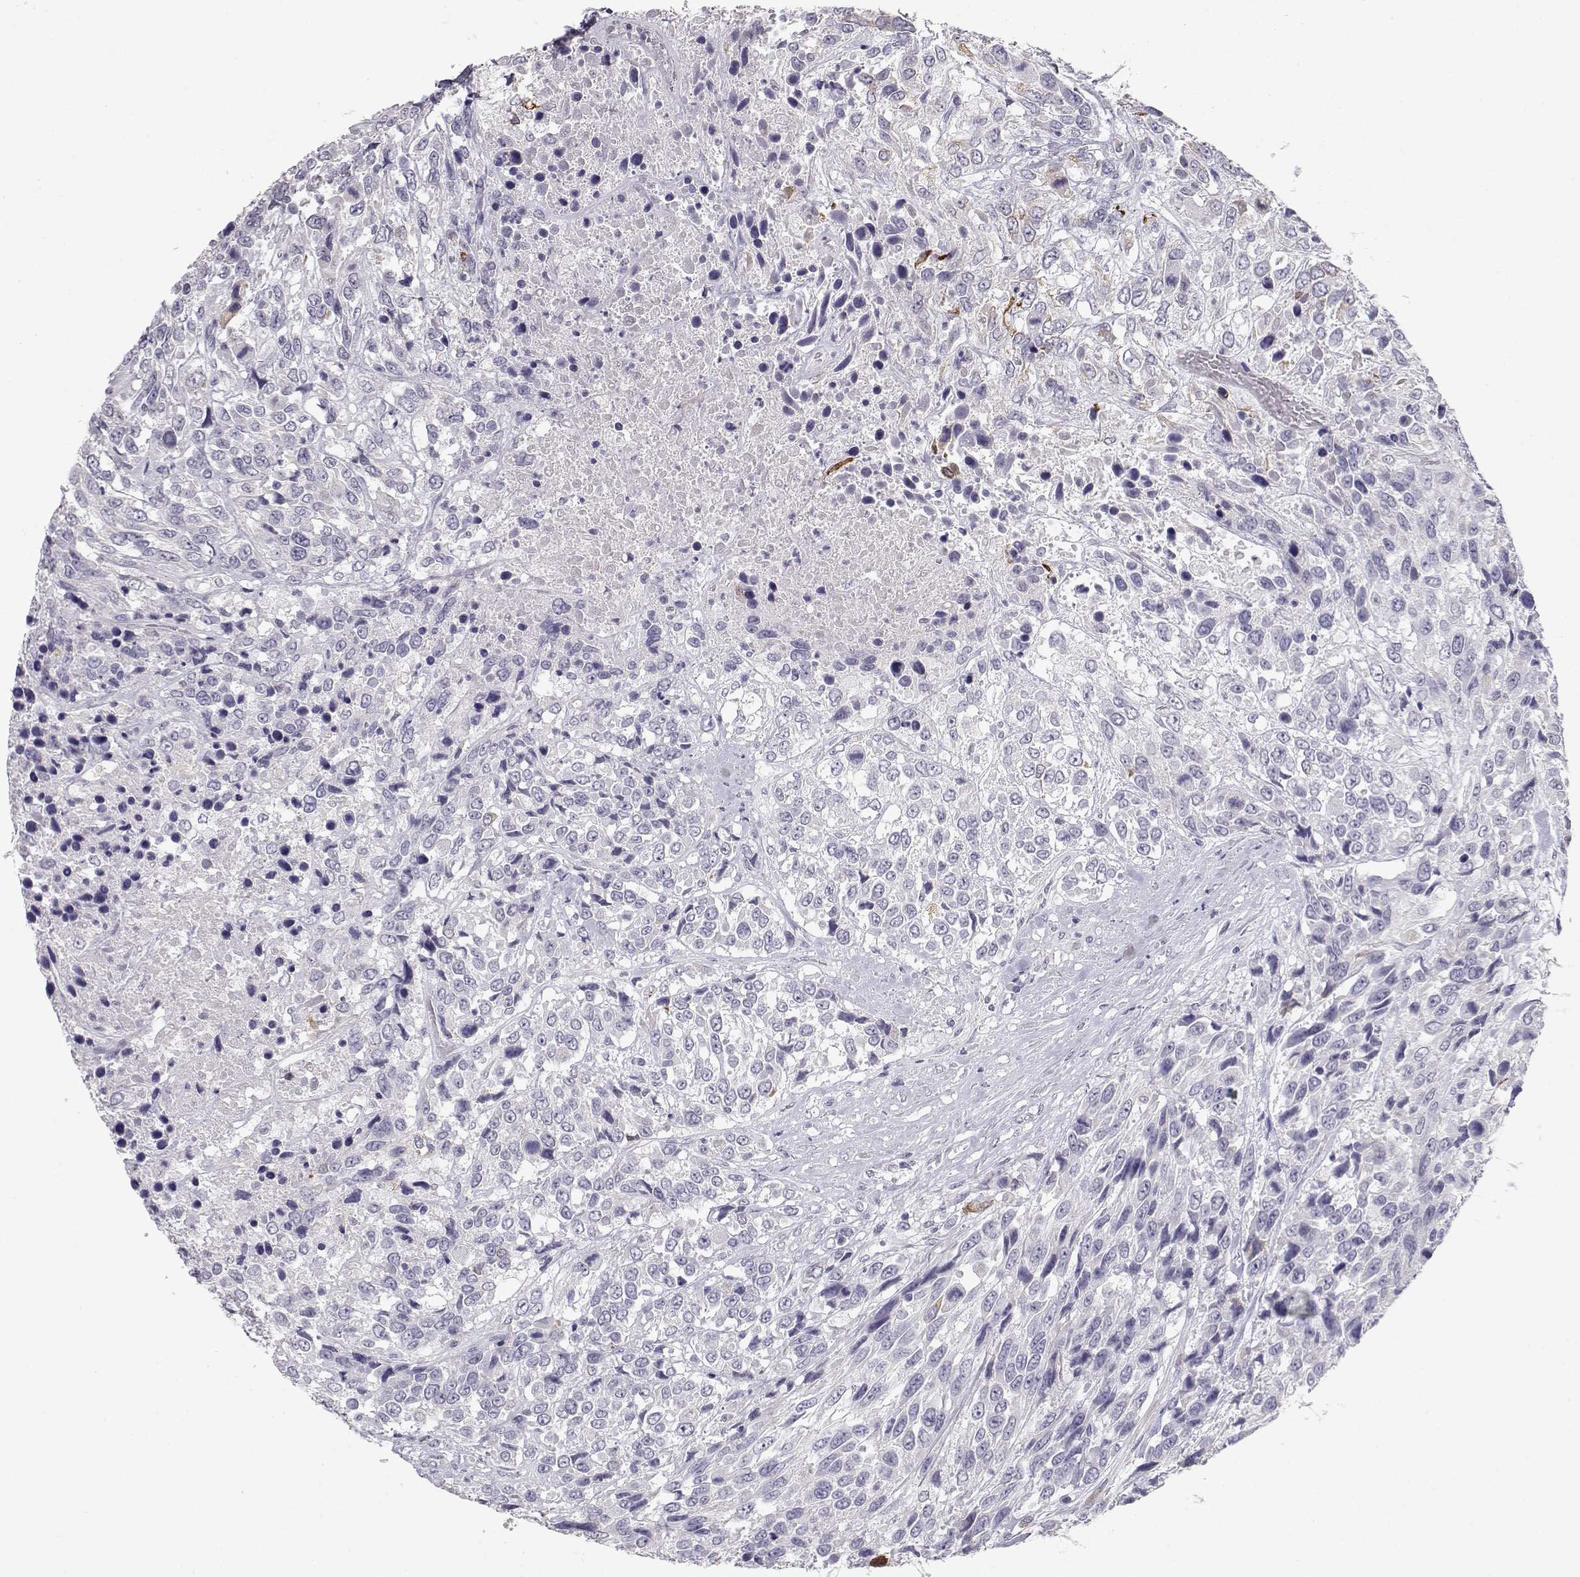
{"staining": {"intensity": "negative", "quantity": "none", "location": "none"}, "tissue": "urothelial cancer", "cell_type": "Tumor cells", "image_type": "cancer", "snomed": [{"axis": "morphology", "description": "Urothelial carcinoma, High grade"}, {"axis": "topography", "description": "Urinary bladder"}], "caption": "Human urothelial cancer stained for a protein using immunohistochemistry (IHC) demonstrates no expression in tumor cells.", "gene": "LAMB3", "patient": {"sex": "female", "age": 70}}